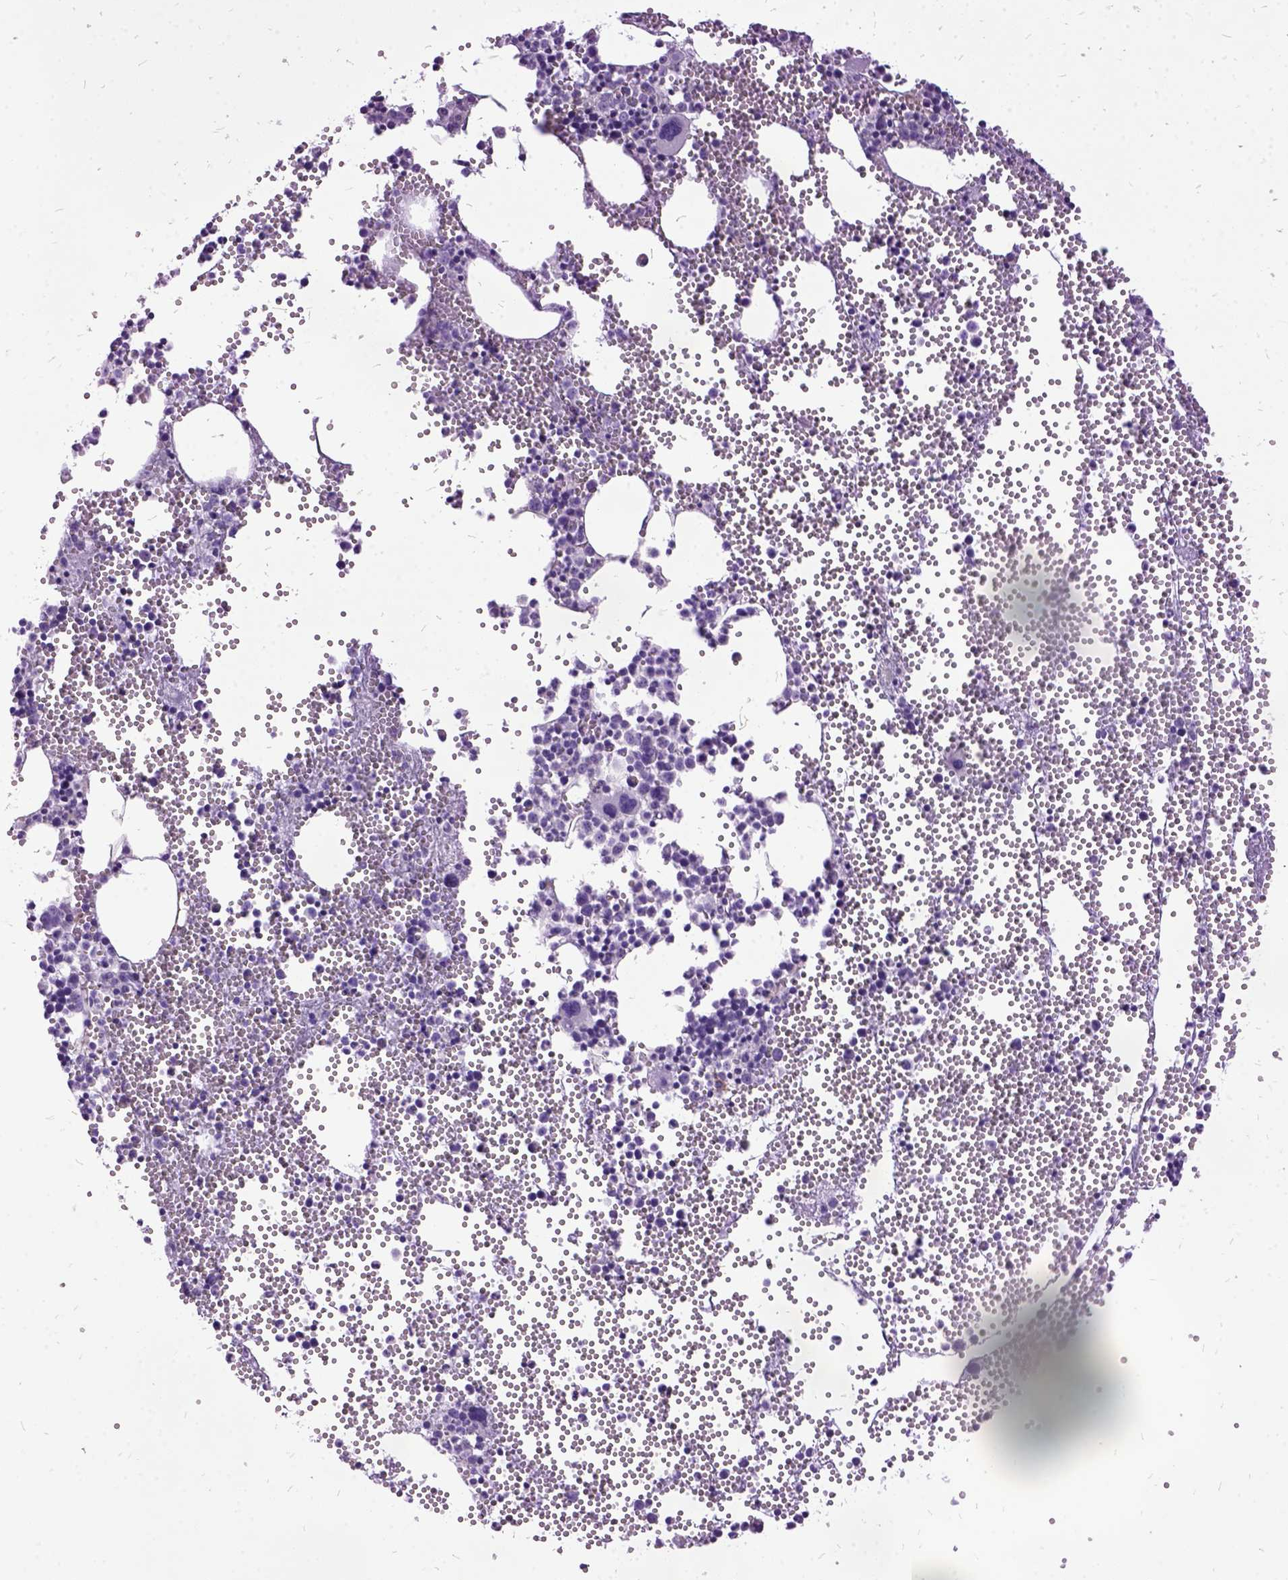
{"staining": {"intensity": "negative", "quantity": "none", "location": "none"}, "tissue": "bone marrow", "cell_type": "Hematopoietic cells", "image_type": "normal", "snomed": [{"axis": "morphology", "description": "Normal tissue, NOS"}, {"axis": "topography", "description": "Bone marrow"}], "caption": "Immunohistochemistry (IHC) histopathology image of benign bone marrow: human bone marrow stained with DAB exhibits no significant protein positivity in hematopoietic cells. (DAB immunohistochemistry (IHC) with hematoxylin counter stain).", "gene": "MME", "patient": {"sex": "male", "age": 89}}